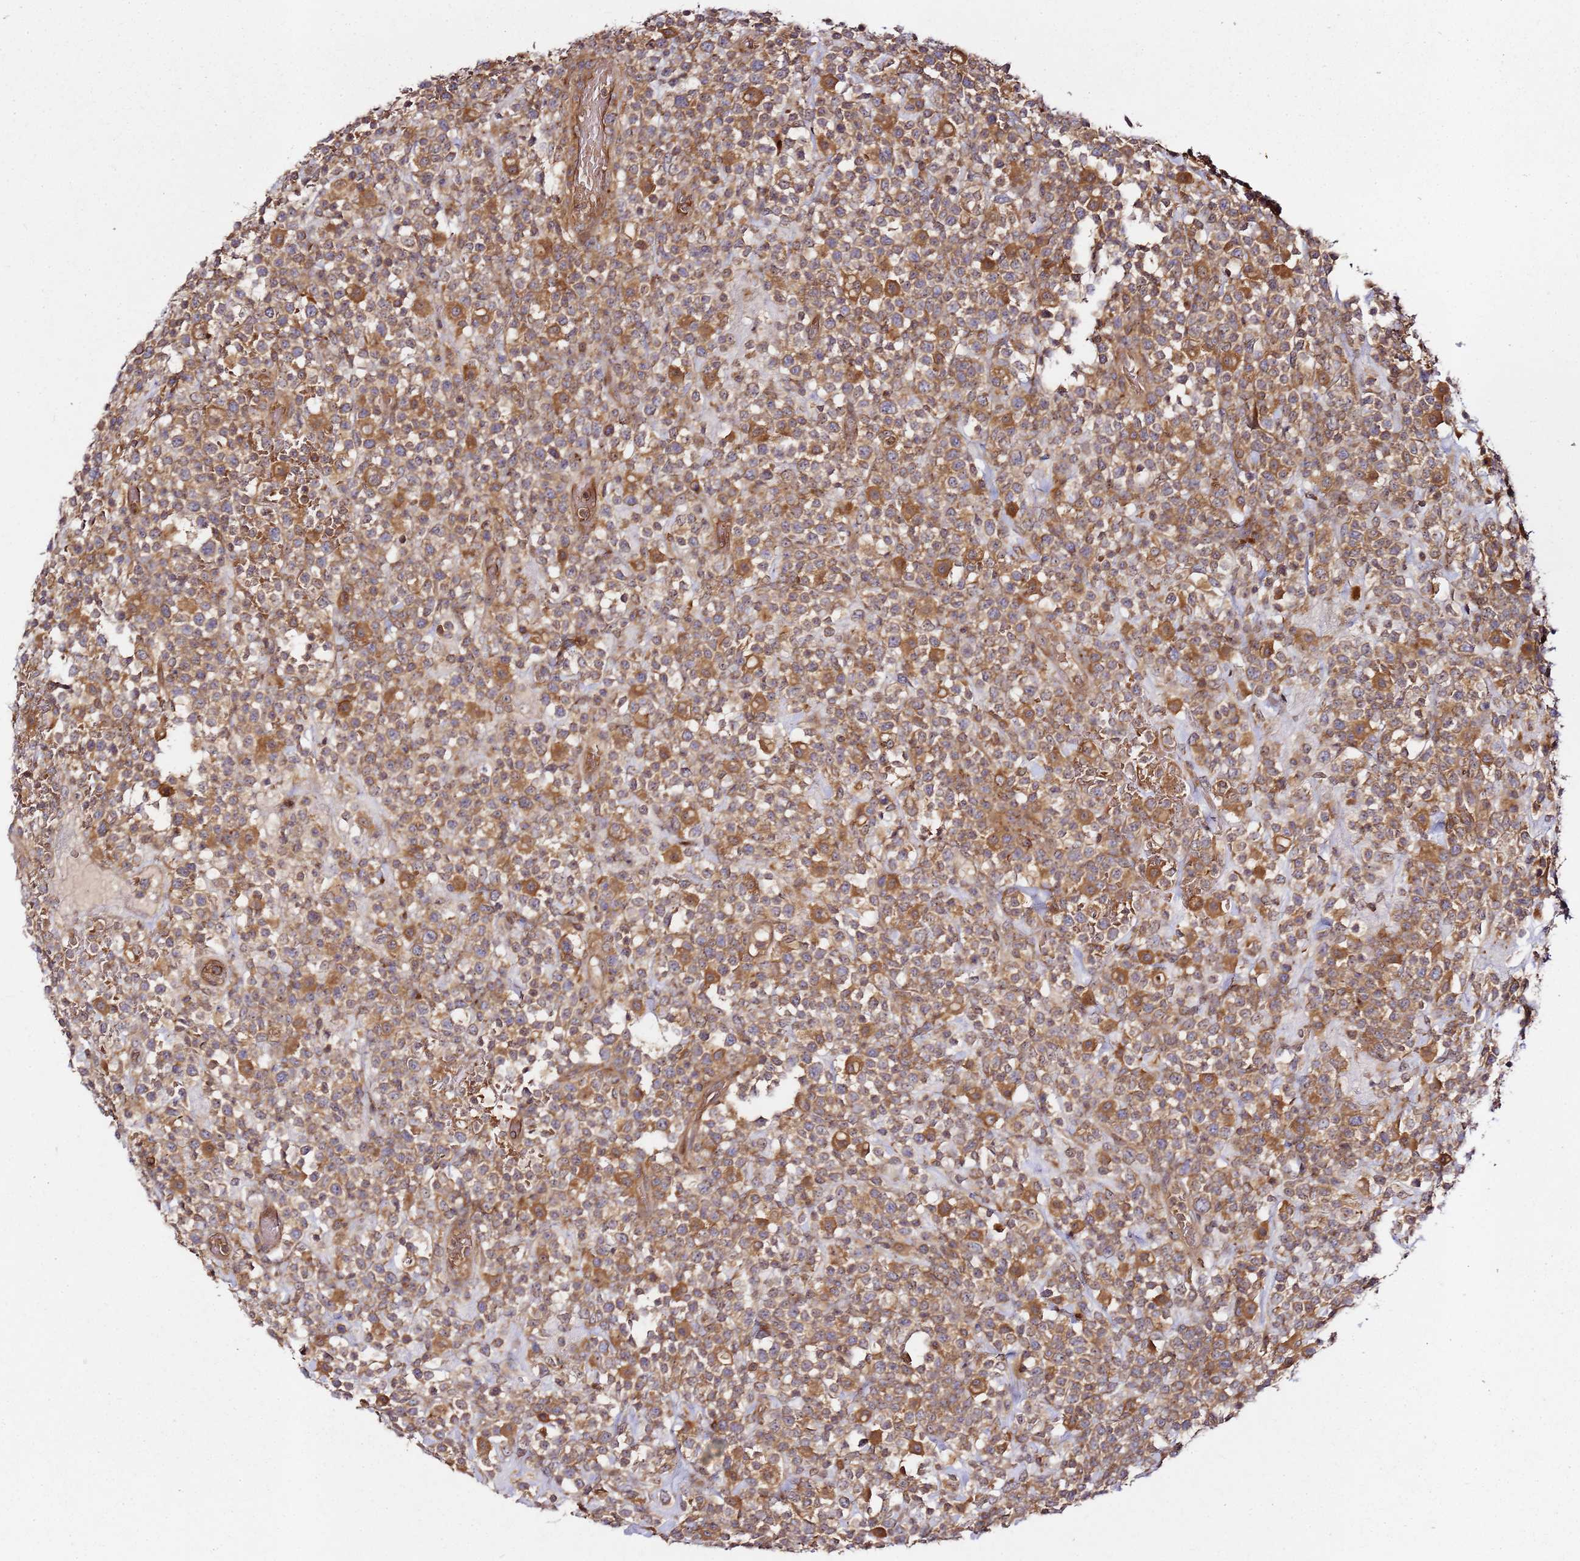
{"staining": {"intensity": "moderate", "quantity": ">75%", "location": "cytoplasmic/membranous"}, "tissue": "lymphoma", "cell_type": "Tumor cells", "image_type": "cancer", "snomed": [{"axis": "morphology", "description": "Malignant lymphoma, non-Hodgkin's type, High grade"}, {"axis": "topography", "description": "Colon"}], "caption": "An immunohistochemistry micrograph of tumor tissue is shown. Protein staining in brown shows moderate cytoplasmic/membranous positivity in lymphoma within tumor cells.", "gene": "PRMT7", "patient": {"sex": "female", "age": 53}}